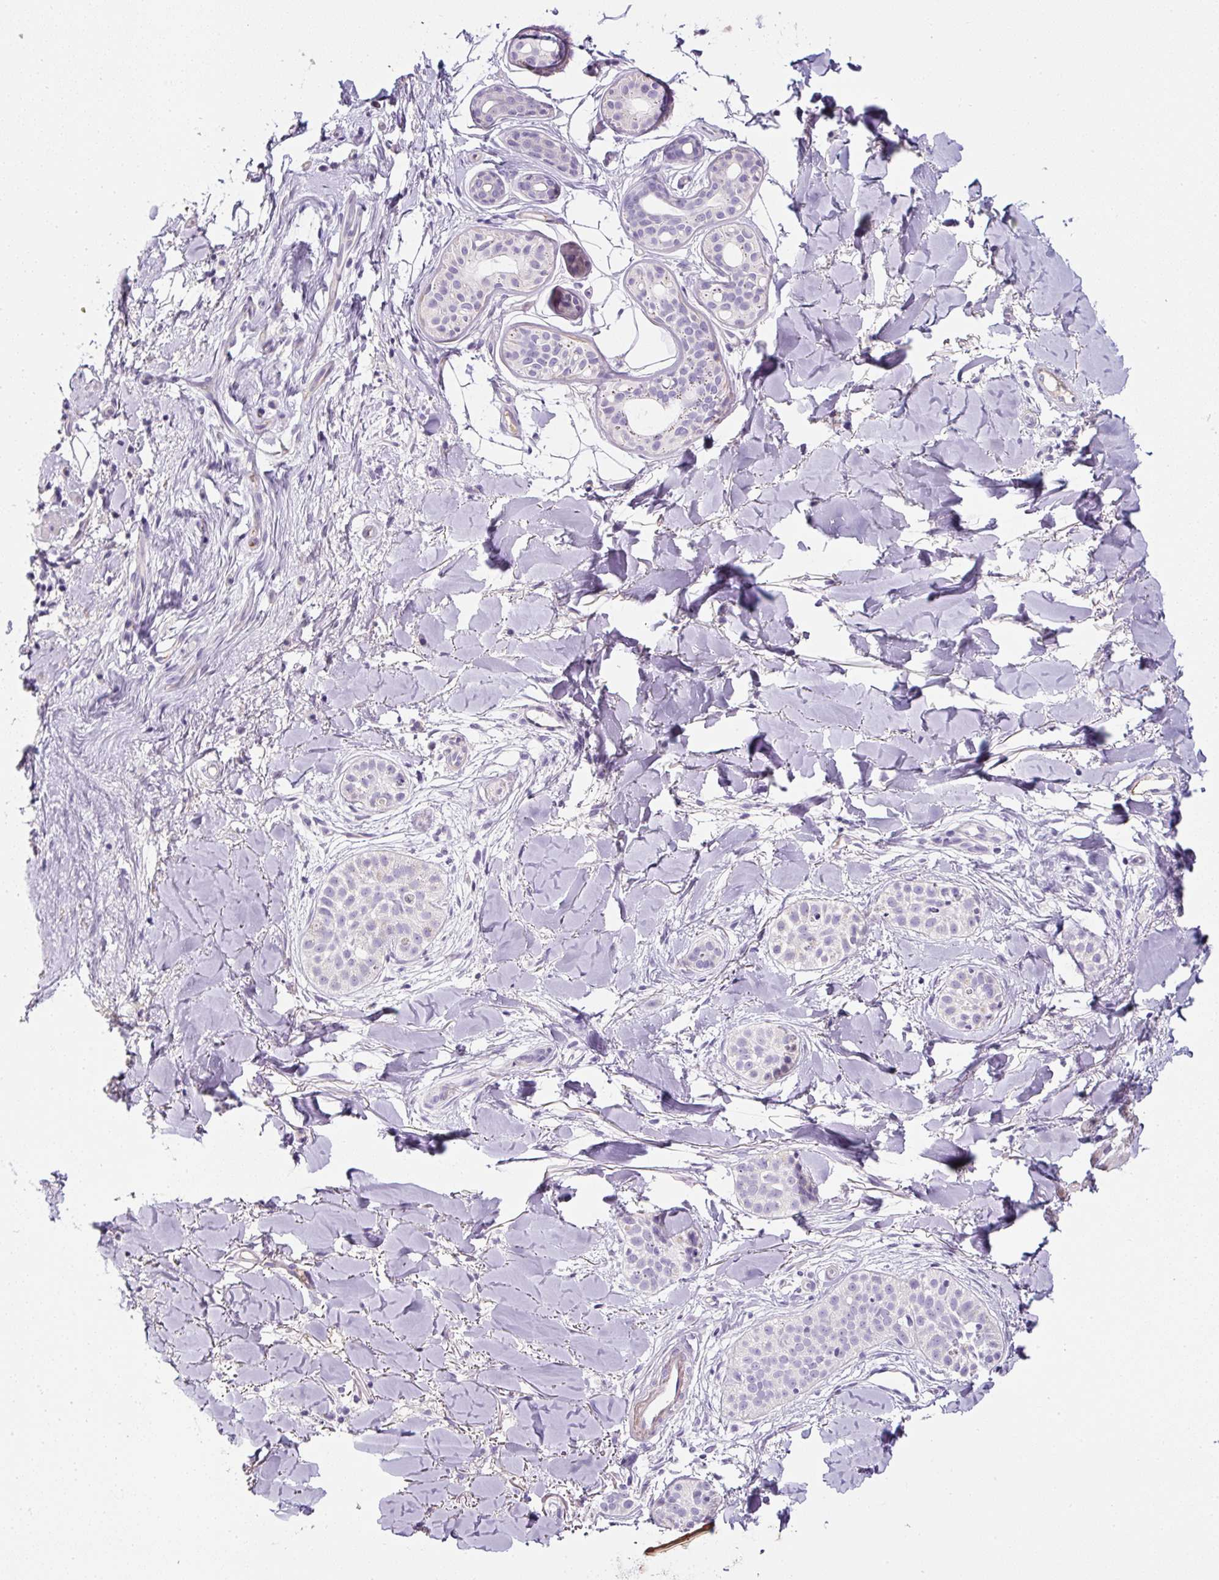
{"staining": {"intensity": "negative", "quantity": "none", "location": "none"}, "tissue": "skin cancer", "cell_type": "Tumor cells", "image_type": "cancer", "snomed": [{"axis": "morphology", "description": "Basal cell carcinoma"}, {"axis": "topography", "description": "Skin"}], "caption": "Immunohistochemistry of human skin cancer (basal cell carcinoma) displays no expression in tumor cells.", "gene": "OR14A2", "patient": {"sex": "male", "age": 52}}